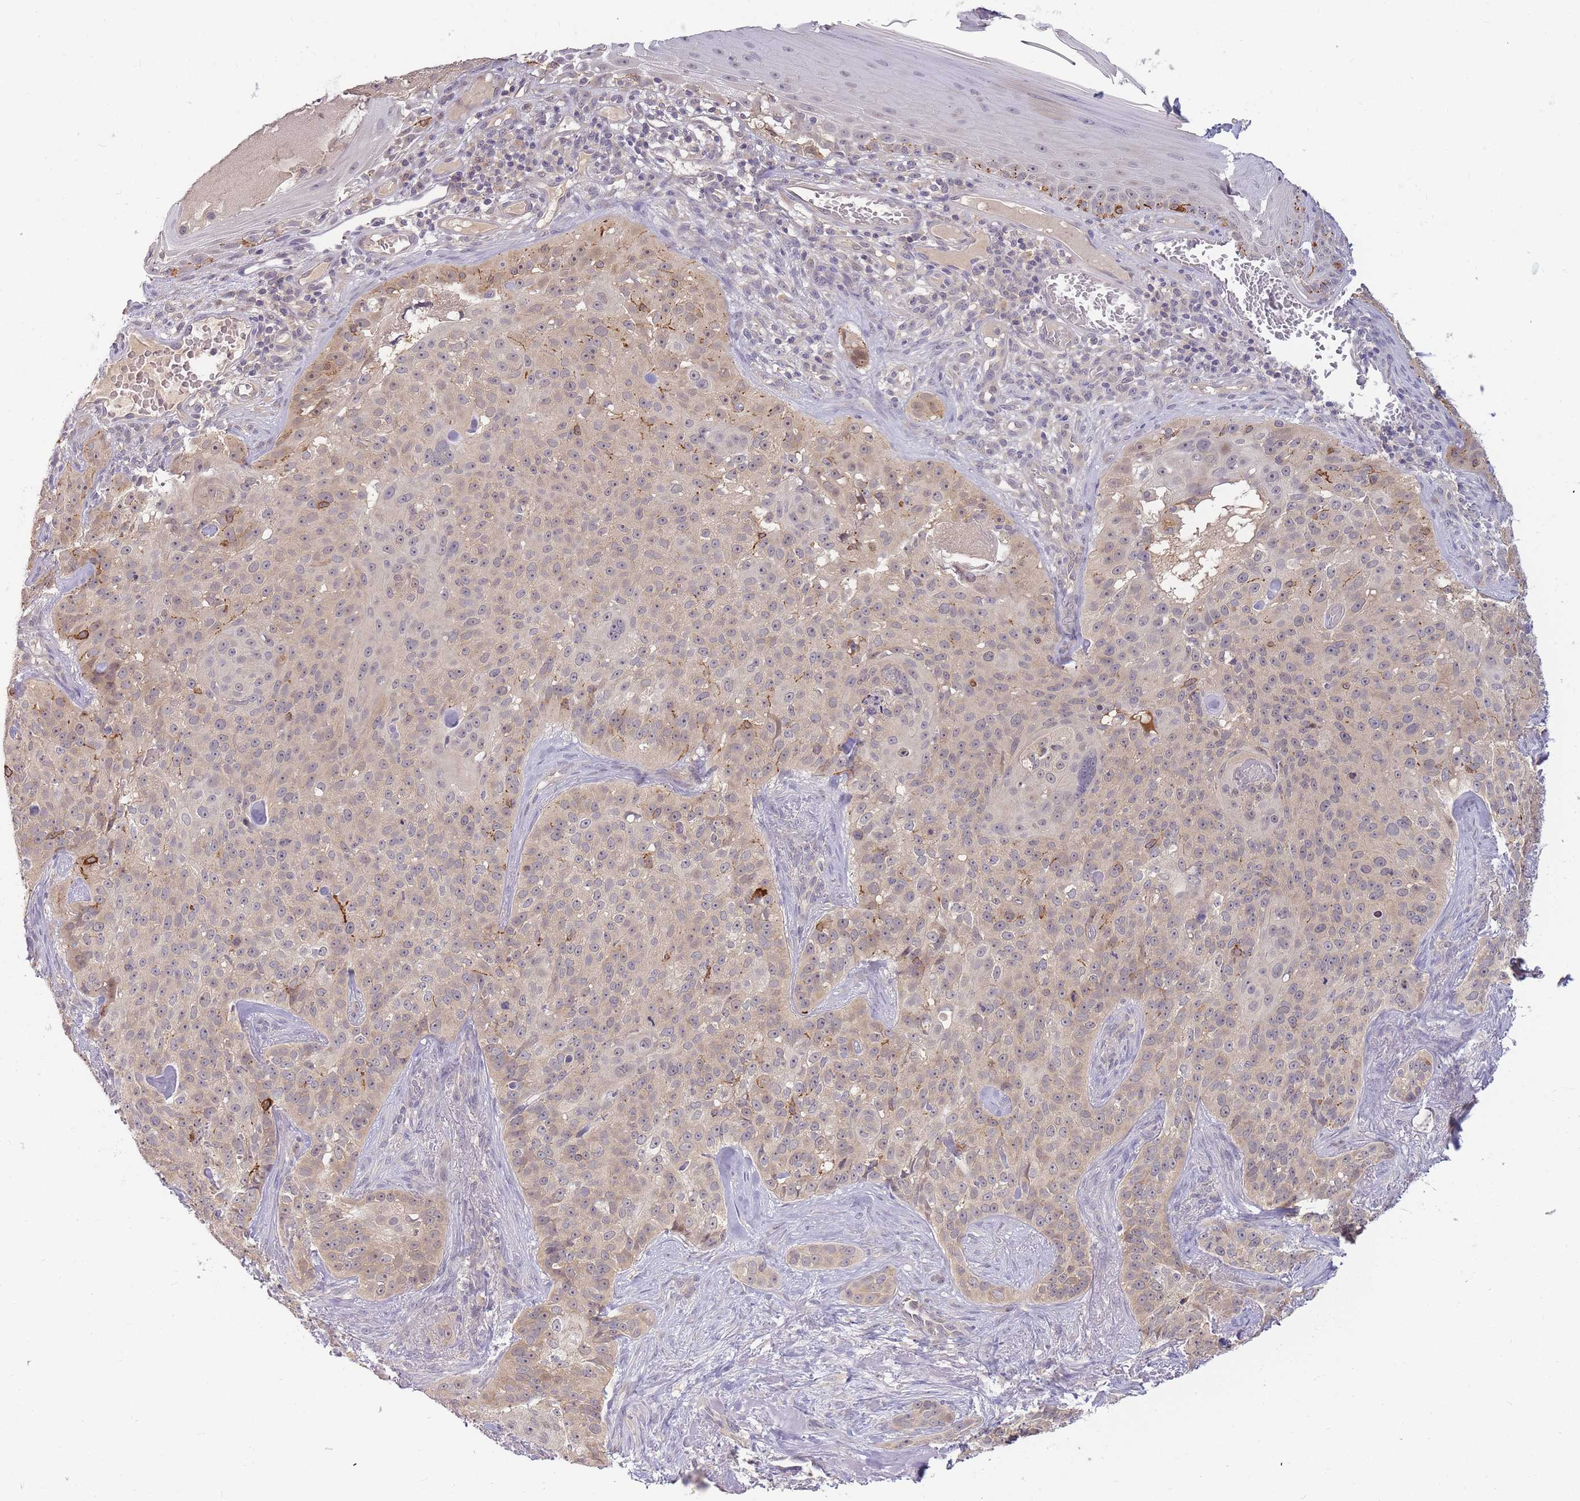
{"staining": {"intensity": "weak", "quantity": "<25%", "location": "cytoplasmic/membranous"}, "tissue": "skin cancer", "cell_type": "Tumor cells", "image_type": "cancer", "snomed": [{"axis": "morphology", "description": "Basal cell carcinoma"}, {"axis": "topography", "description": "Skin"}], "caption": "High power microscopy histopathology image of an IHC image of skin cancer (basal cell carcinoma), revealing no significant staining in tumor cells.", "gene": "ZNF577", "patient": {"sex": "female", "age": 92}}